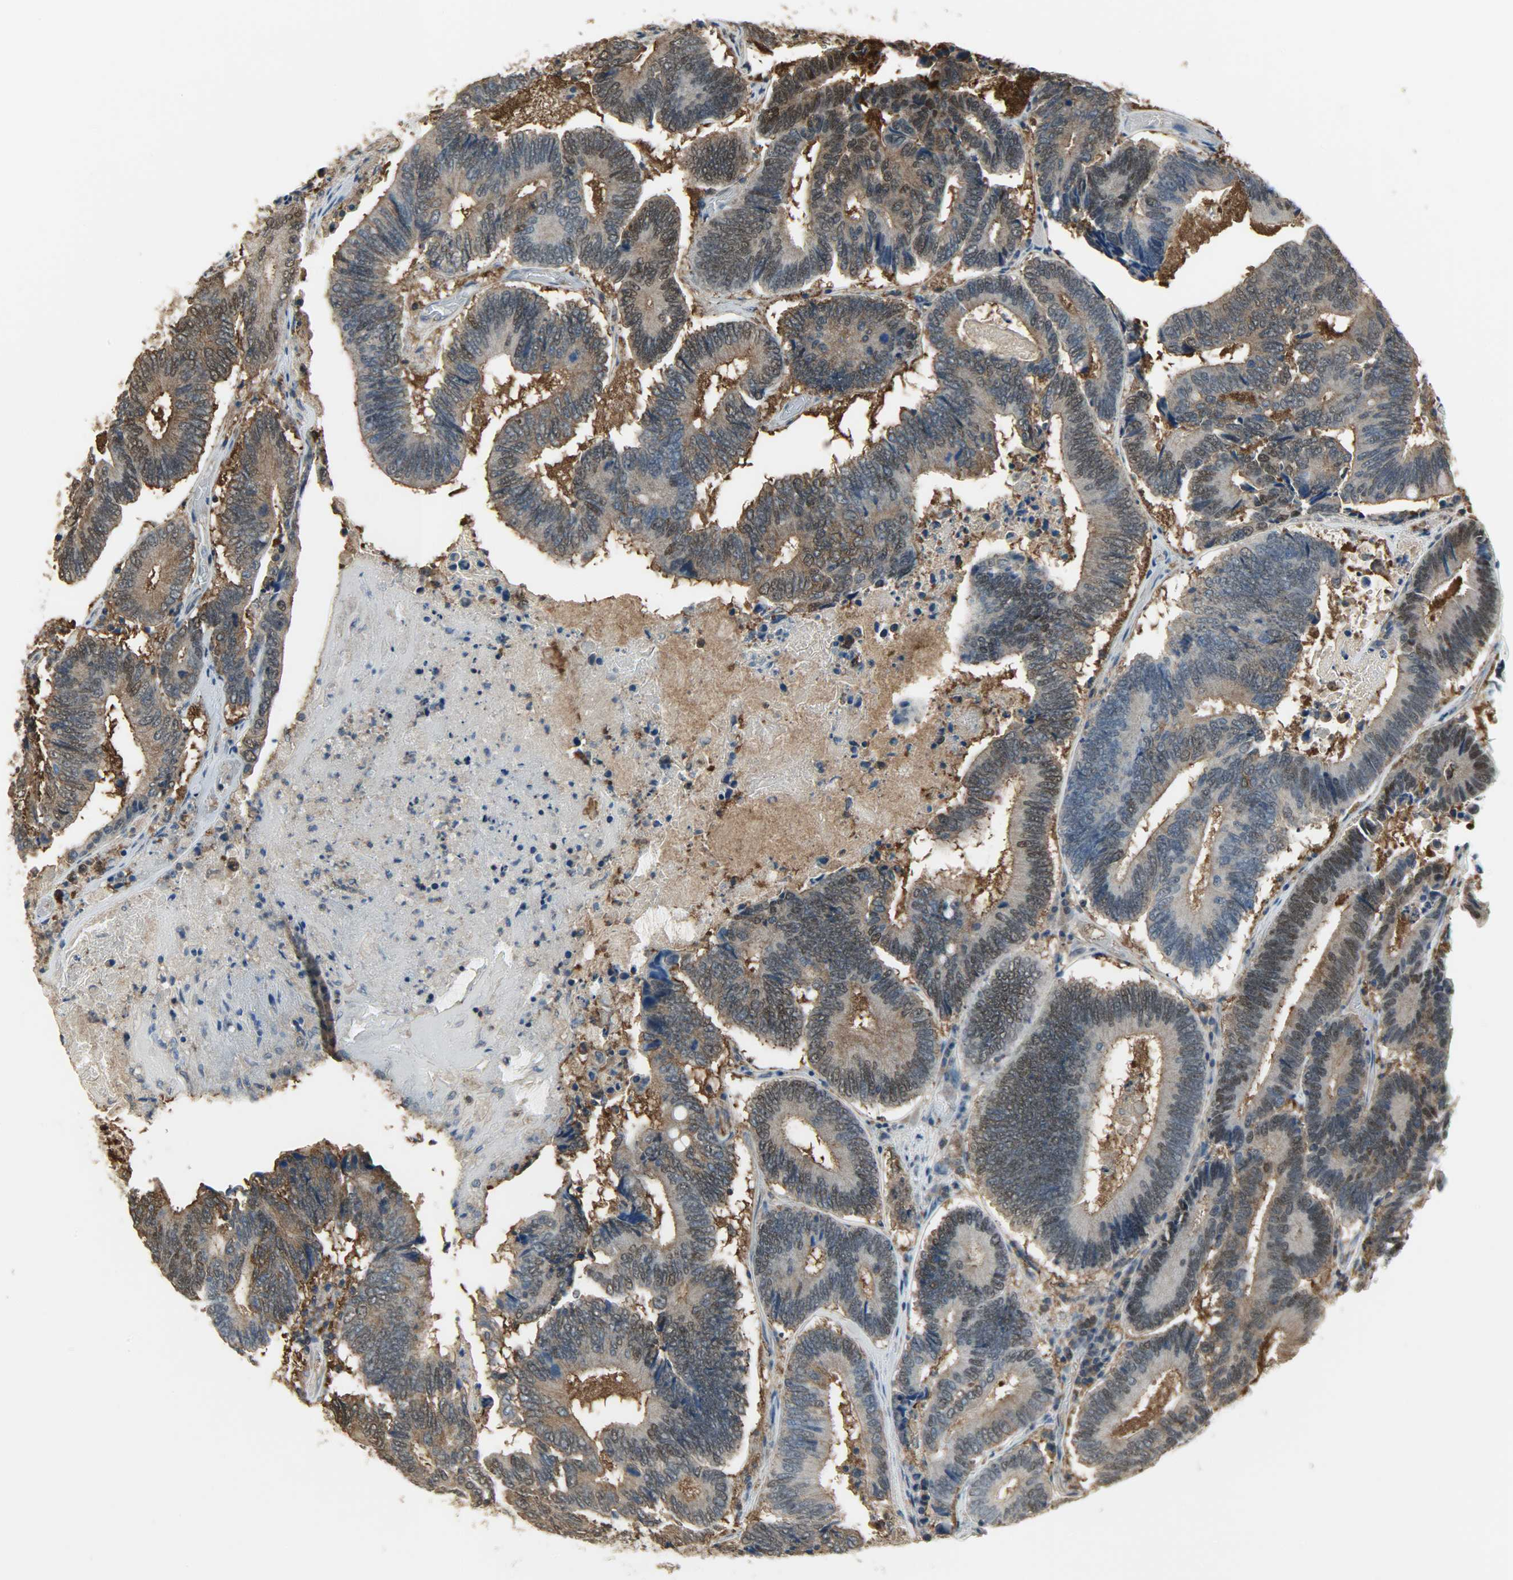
{"staining": {"intensity": "moderate", "quantity": ">75%", "location": "cytoplasmic/membranous,nuclear"}, "tissue": "colorectal cancer", "cell_type": "Tumor cells", "image_type": "cancer", "snomed": [{"axis": "morphology", "description": "Adenocarcinoma, NOS"}, {"axis": "topography", "description": "Colon"}], "caption": "This is a micrograph of immunohistochemistry staining of adenocarcinoma (colorectal), which shows moderate expression in the cytoplasmic/membranous and nuclear of tumor cells.", "gene": "LDHB", "patient": {"sex": "female", "age": 78}}